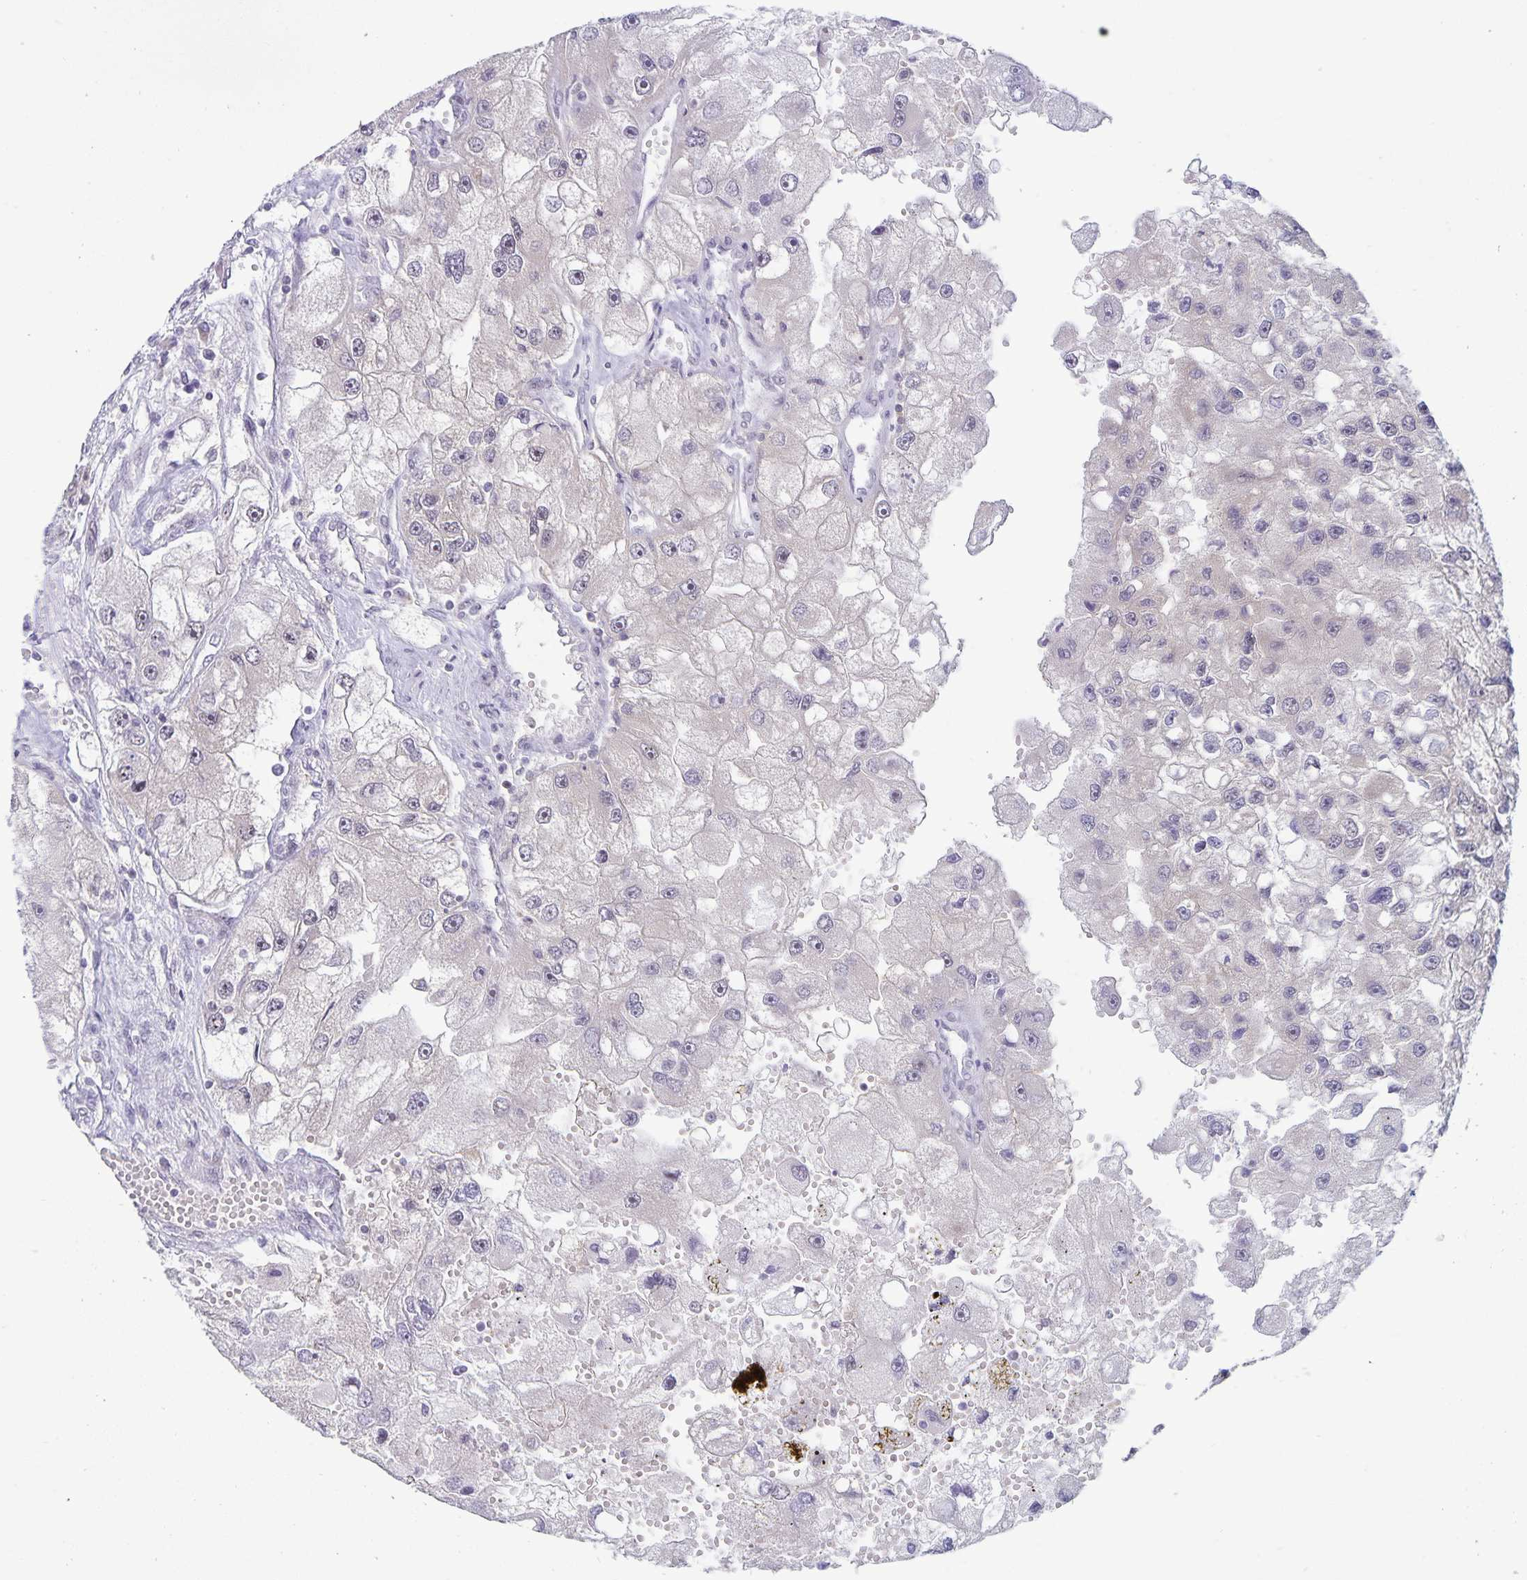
{"staining": {"intensity": "negative", "quantity": "none", "location": "none"}, "tissue": "renal cancer", "cell_type": "Tumor cells", "image_type": "cancer", "snomed": [{"axis": "morphology", "description": "Adenocarcinoma, NOS"}, {"axis": "topography", "description": "Kidney"}], "caption": "An image of renal cancer stained for a protein displays no brown staining in tumor cells. (DAB (3,3'-diaminobenzidine) immunohistochemistry (IHC) with hematoxylin counter stain).", "gene": "EXOC6B", "patient": {"sex": "male", "age": 63}}